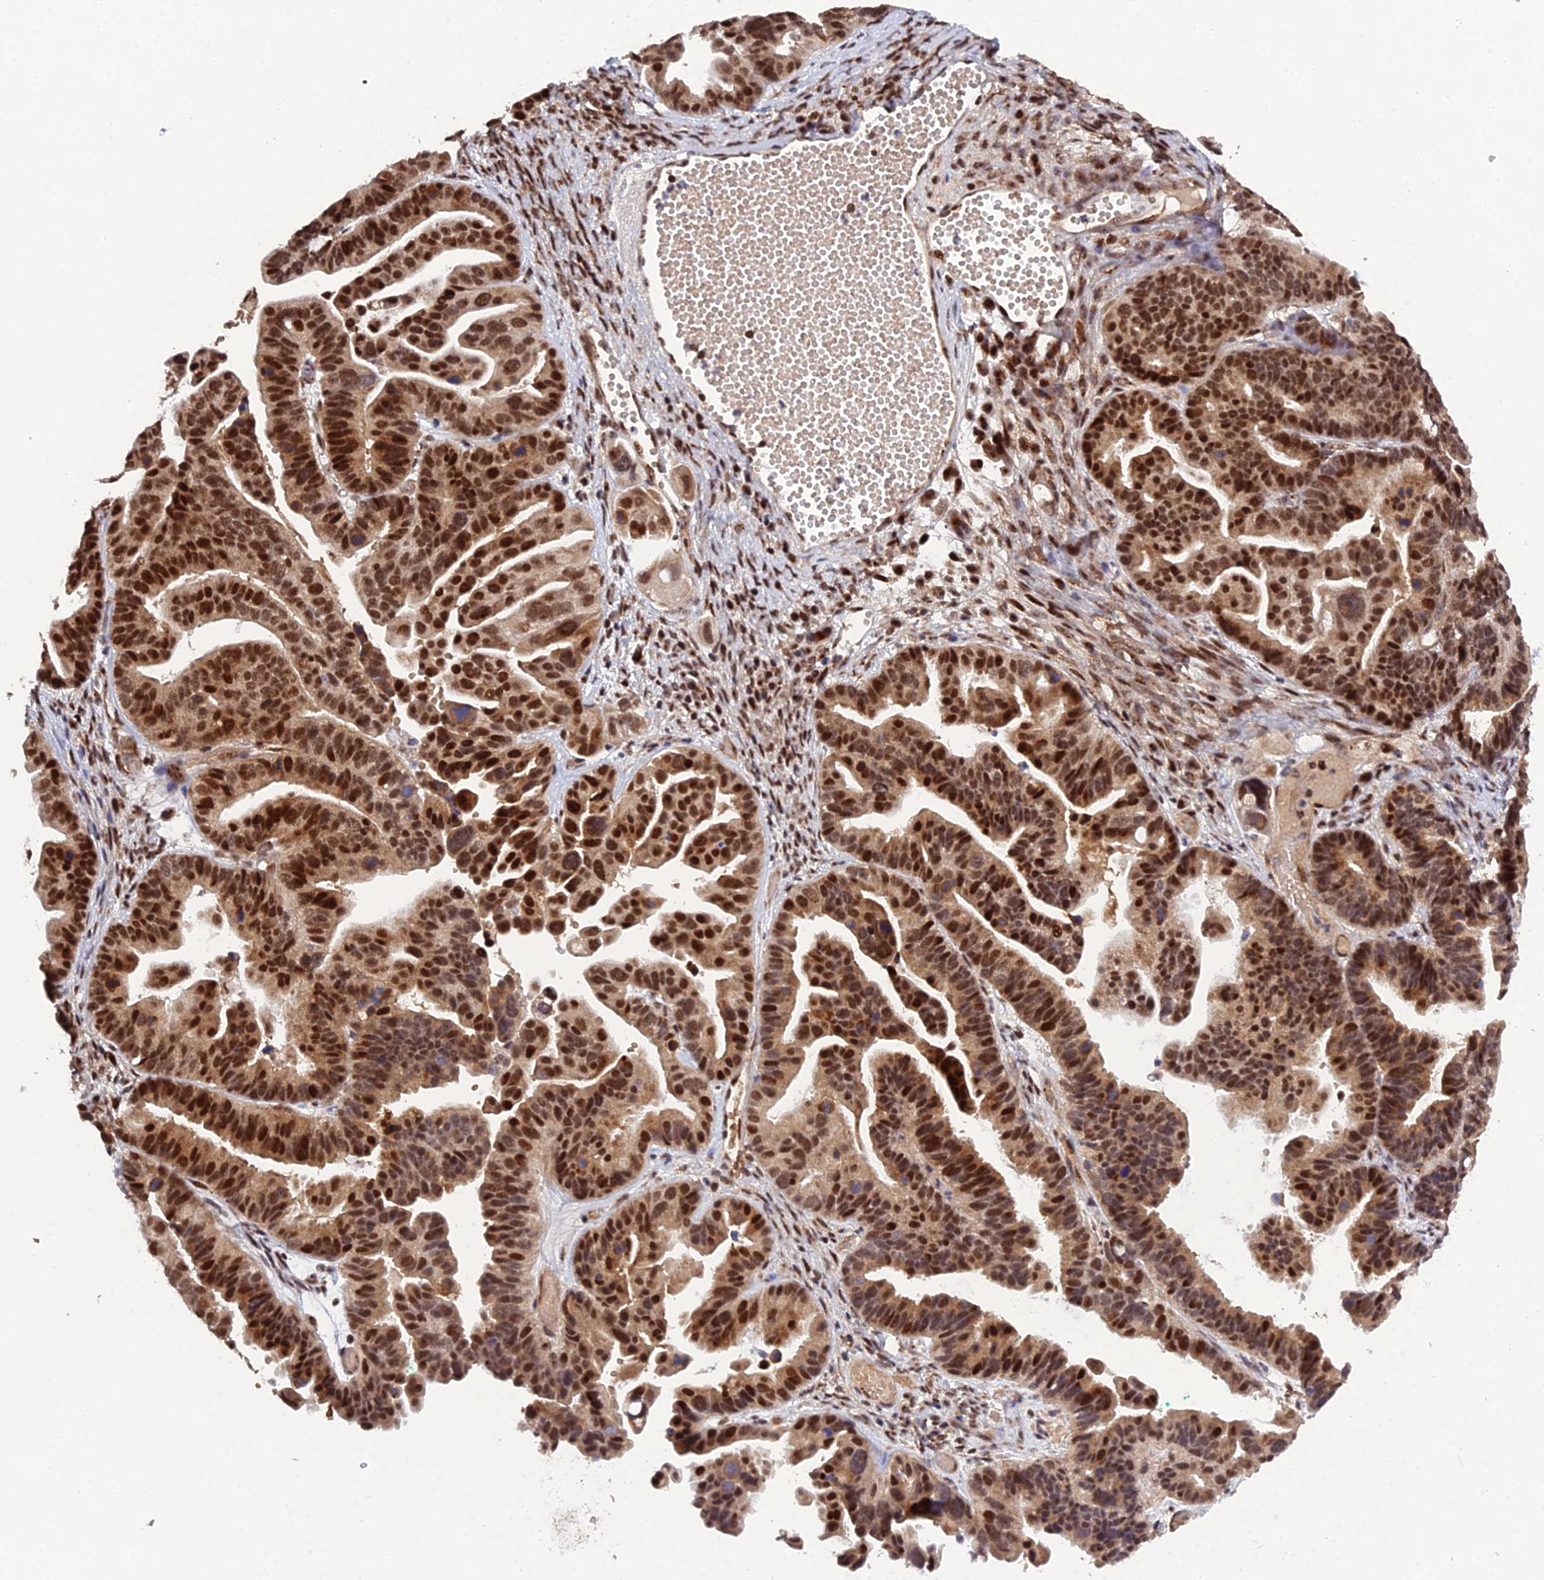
{"staining": {"intensity": "strong", "quantity": ">75%", "location": "nuclear"}, "tissue": "ovarian cancer", "cell_type": "Tumor cells", "image_type": "cancer", "snomed": [{"axis": "morphology", "description": "Cystadenocarcinoma, serous, NOS"}, {"axis": "topography", "description": "Ovary"}], "caption": "Immunohistochemical staining of serous cystadenocarcinoma (ovarian) shows high levels of strong nuclear staining in approximately >75% of tumor cells.", "gene": "ARL2", "patient": {"sex": "female", "age": 56}}